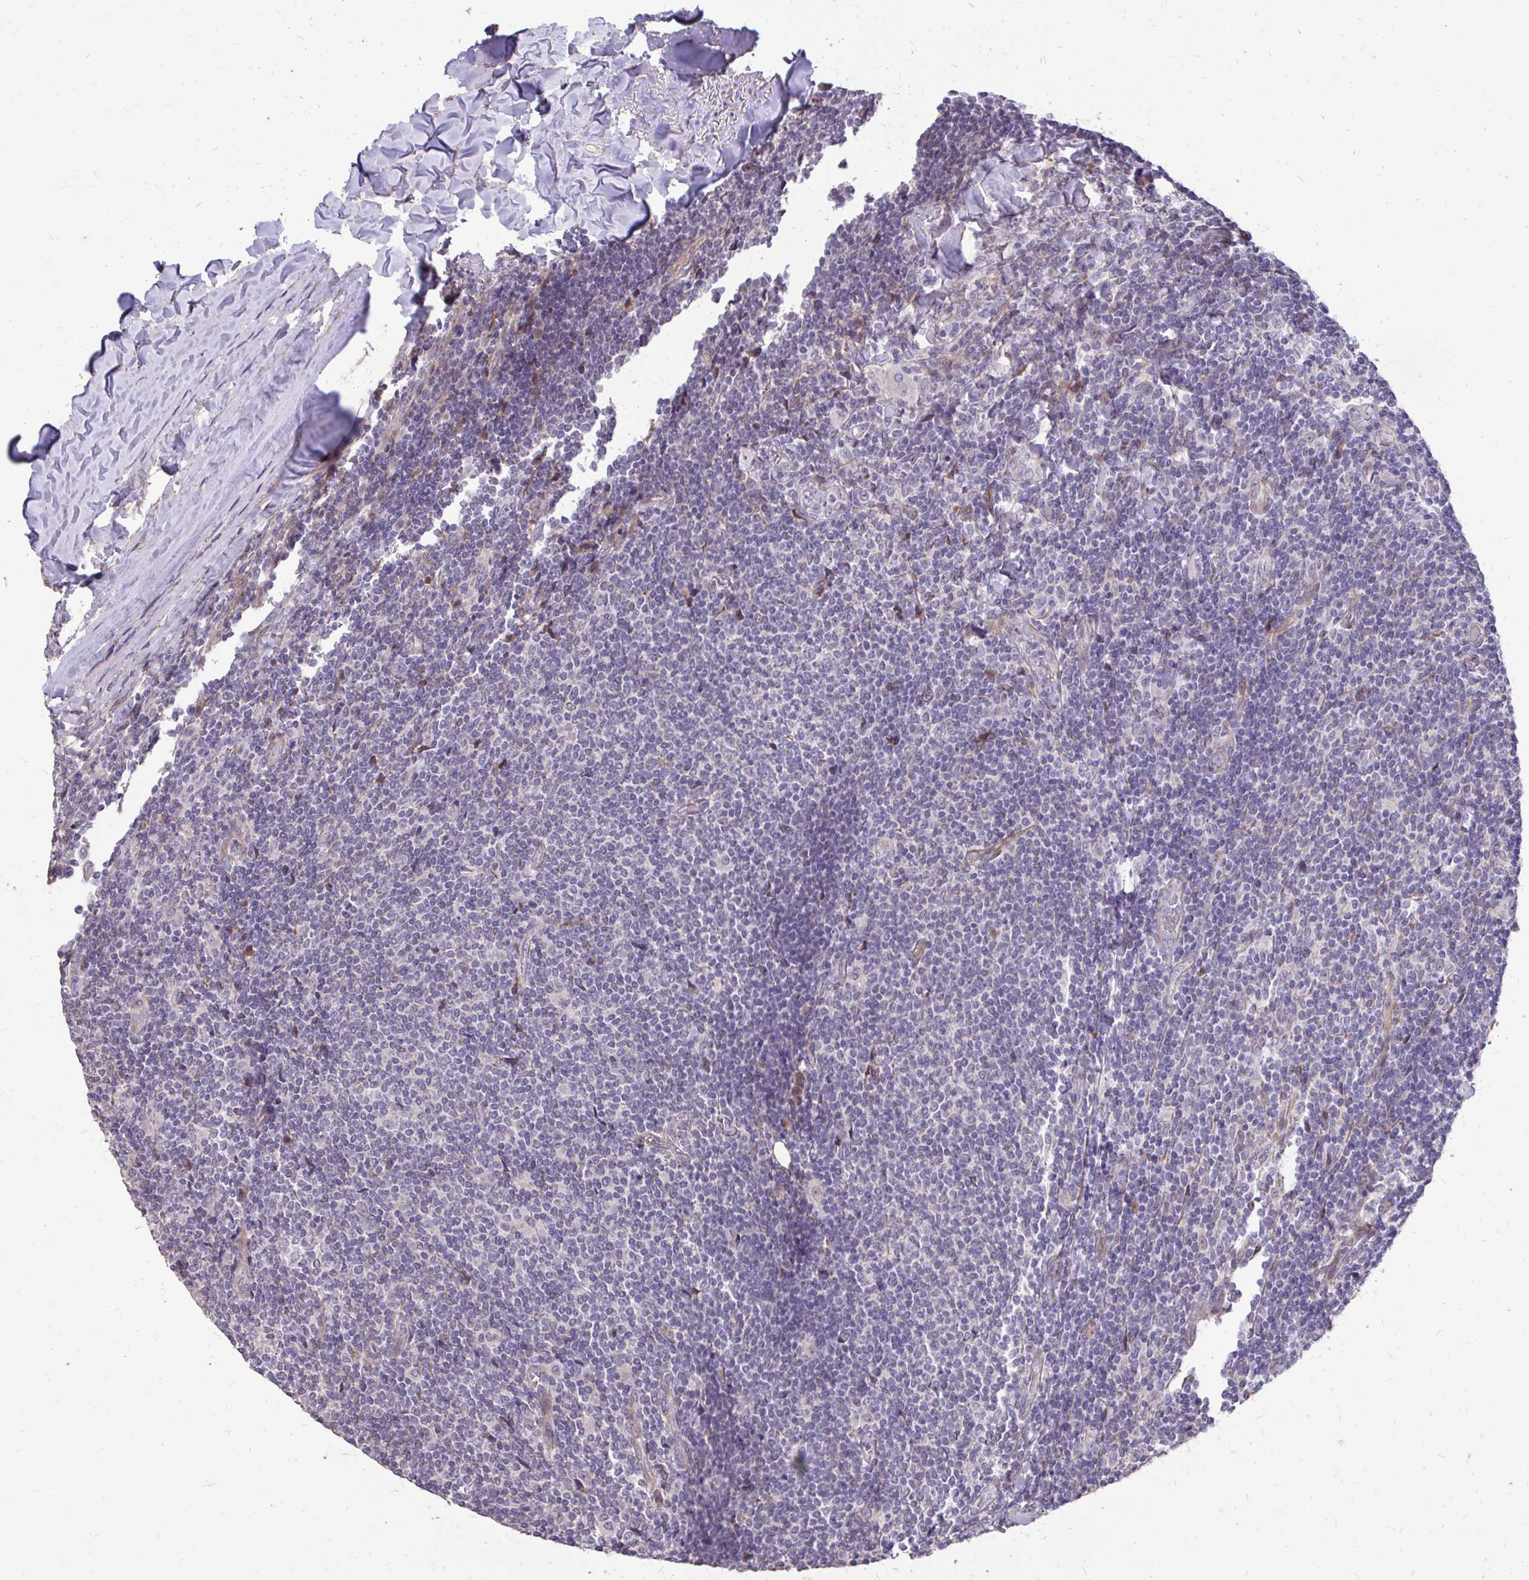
{"staining": {"intensity": "negative", "quantity": "none", "location": "none"}, "tissue": "lymphoma", "cell_type": "Tumor cells", "image_type": "cancer", "snomed": [{"axis": "morphology", "description": "Malignant lymphoma, non-Hodgkin's type, Low grade"}, {"axis": "topography", "description": "Lymph node"}], "caption": "Immunohistochemistry image of lymphoma stained for a protein (brown), which shows no positivity in tumor cells. (DAB IHC with hematoxylin counter stain).", "gene": "MYORG", "patient": {"sex": "male", "age": 52}}